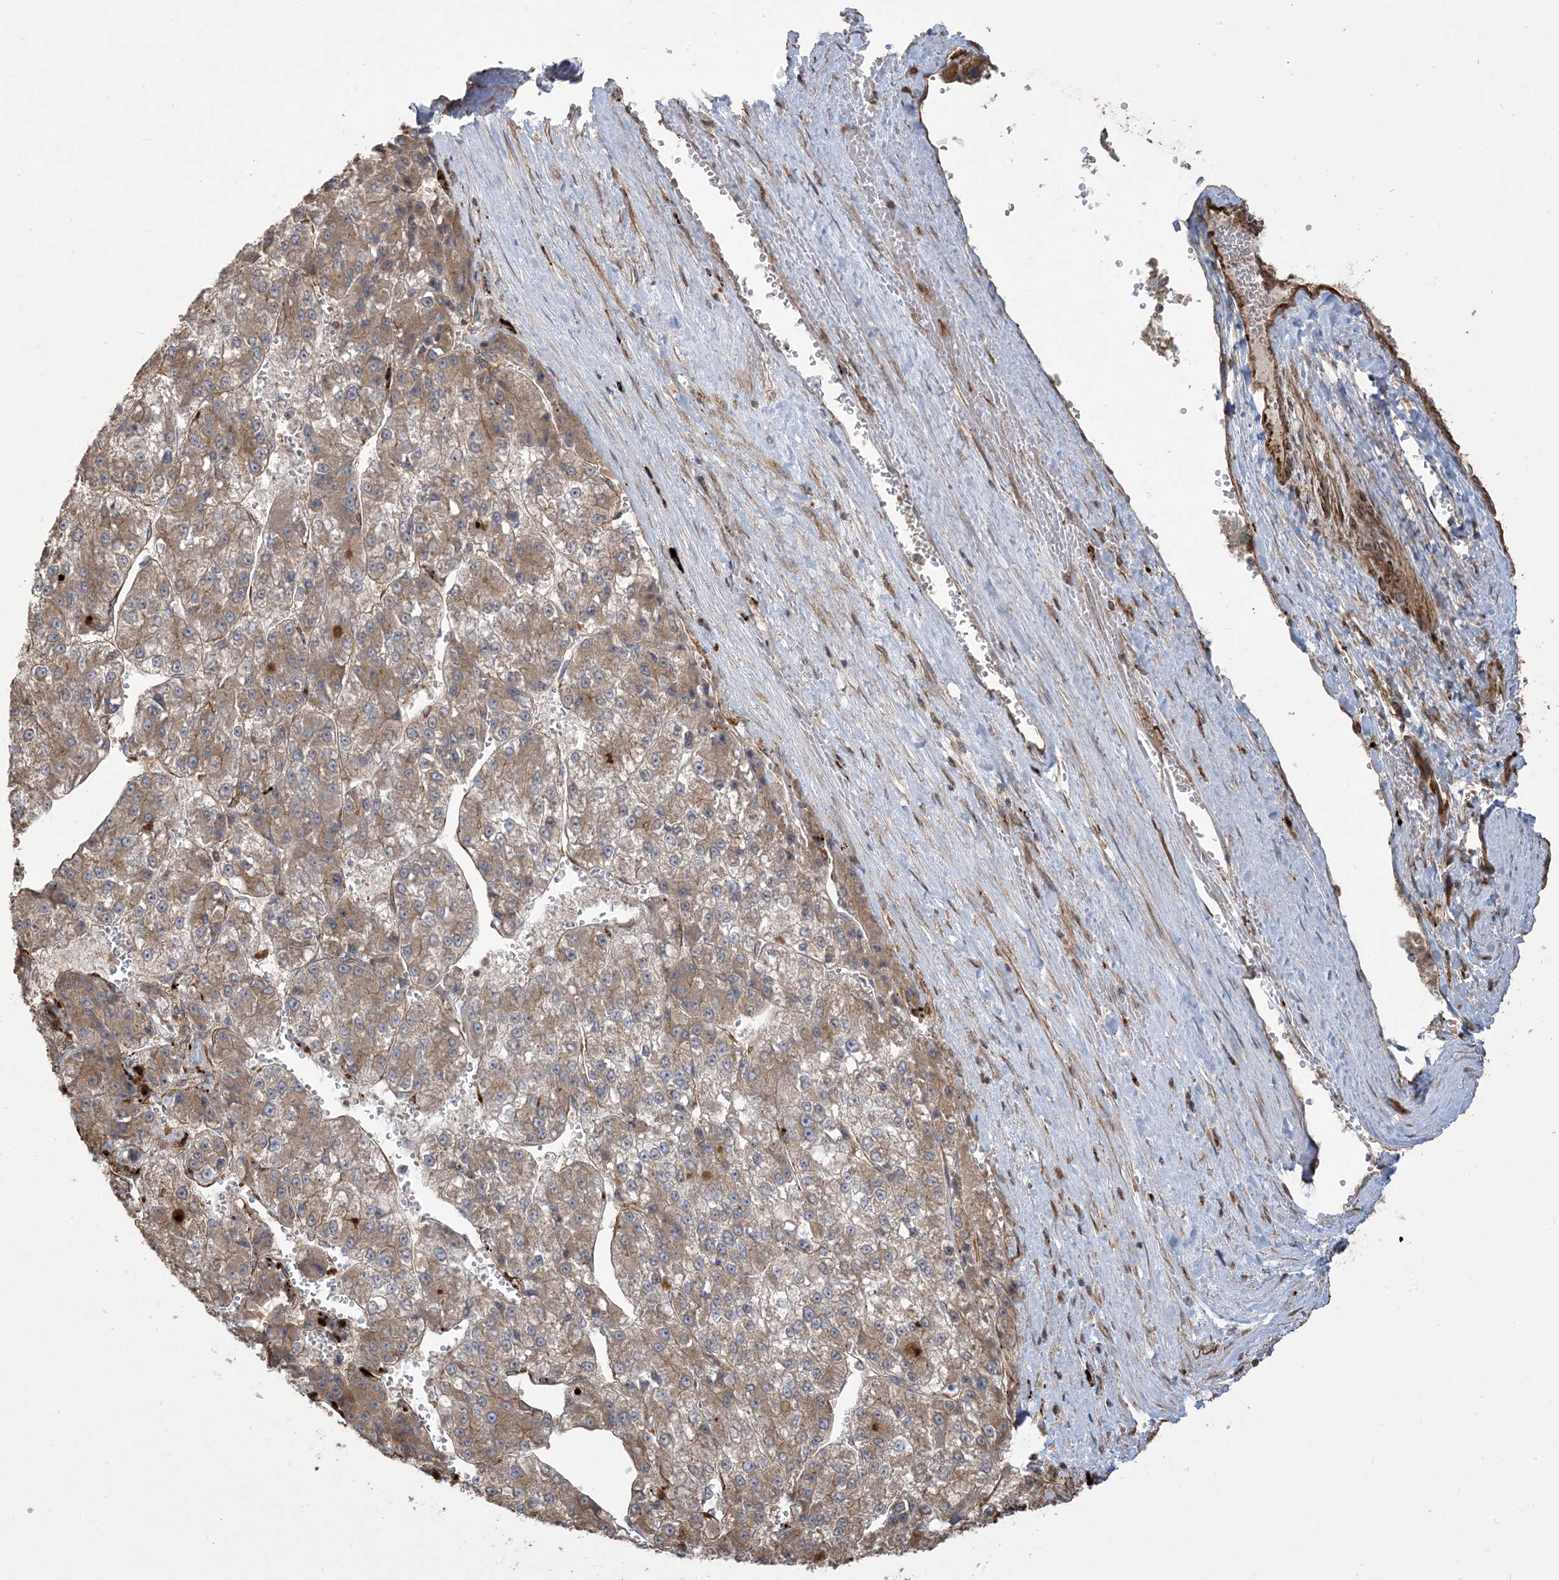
{"staining": {"intensity": "moderate", "quantity": ">75%", "location": "cytoplasmic/membranous"}, "tissue": "liver cancer", "cell_type": "Tumor cells", "image_type": "cancer", "snomed": [{"axis": "morphology", "description": "Carcinoma, Hepatocellular, NOS"}, {"axis": "topography", "description": "Liver"}], "caption": "Liver cancer stained for a protein (brown) displays moderate cytoplasmic/membranous positive positivity in about >75% of tumor cells.", "gene": "KLHL18", "patient": {"sex": "female", "age": 73}}